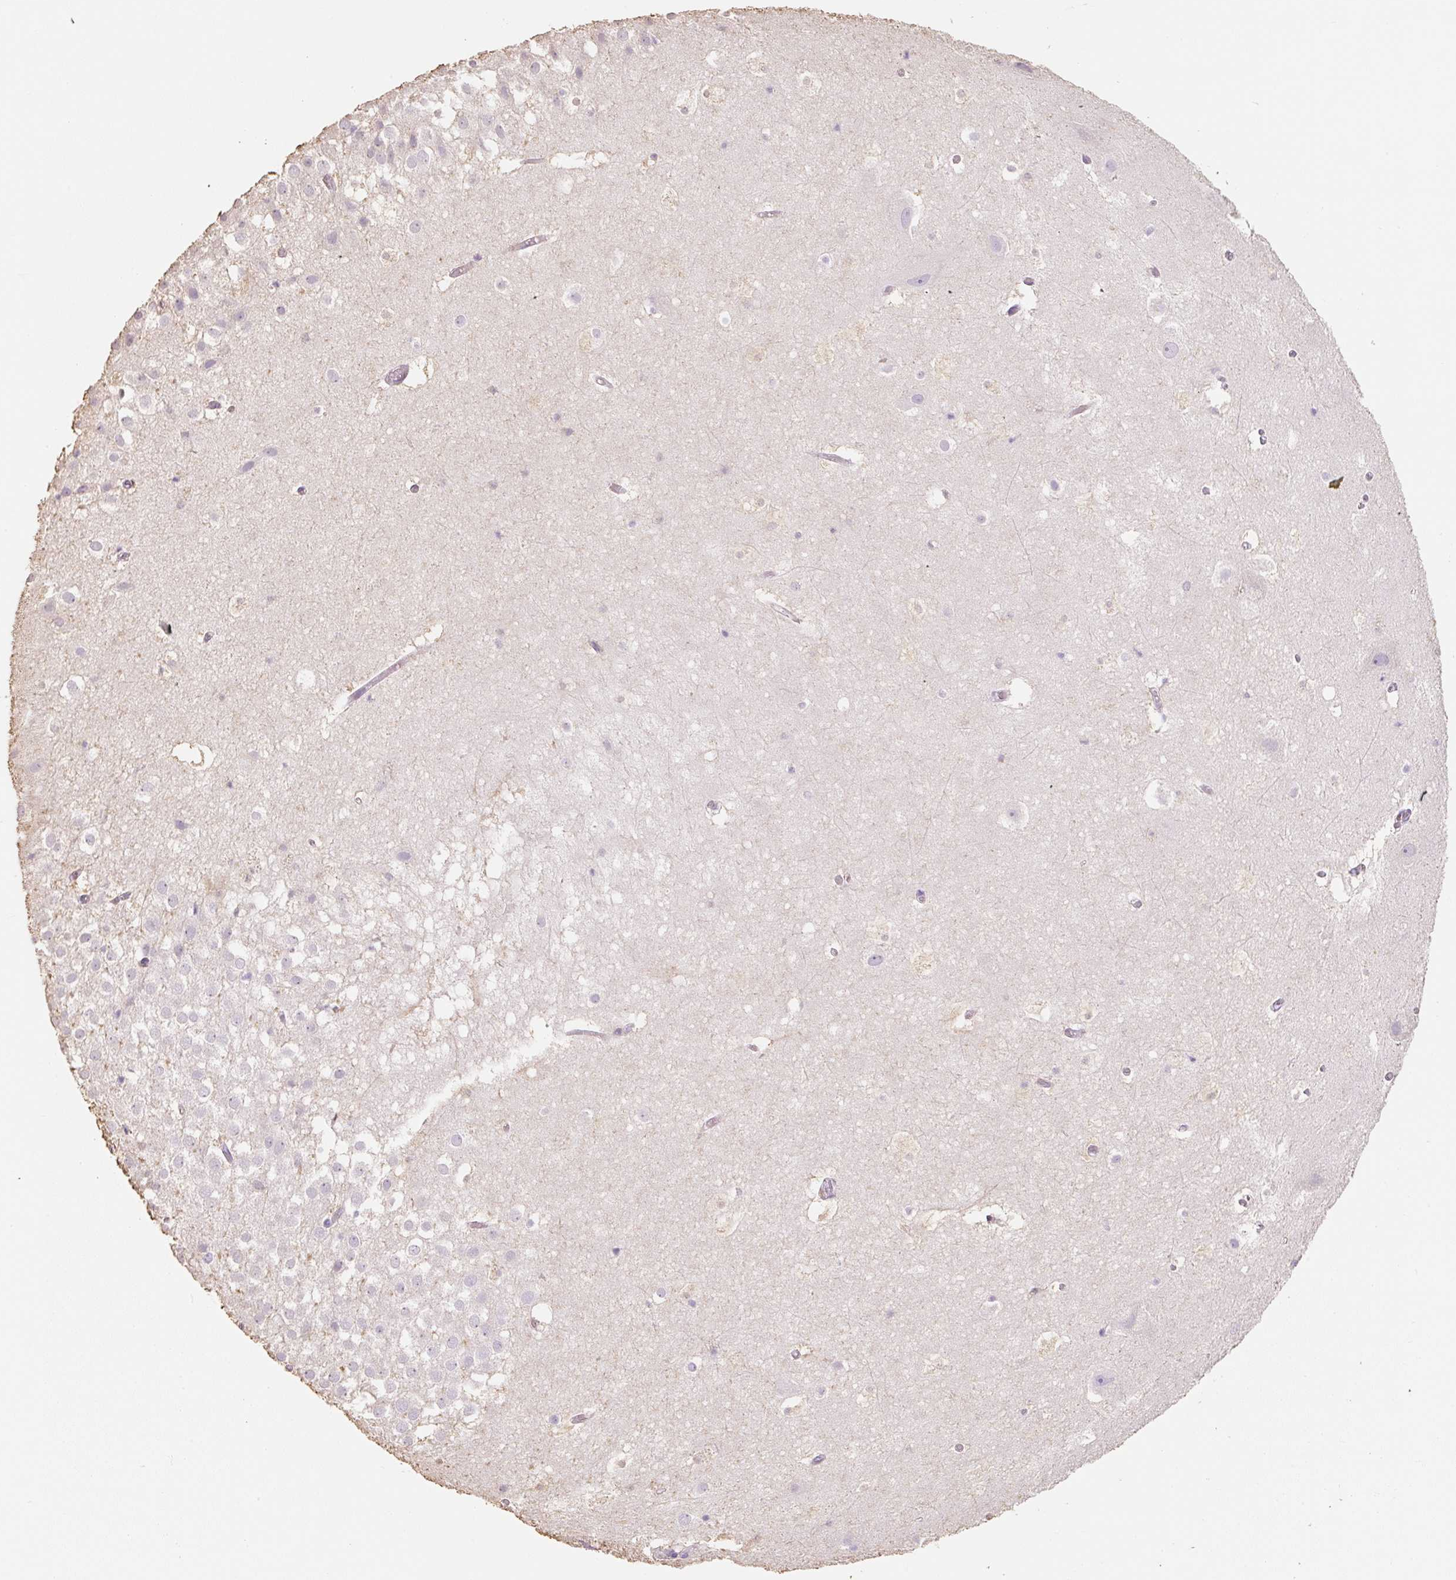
{"staining": {"intensity": "negative", "quantity": "none", "location": "none"}, "tissue": "hippocampus", "cell_type": "Glial cells", "image_type": "normal", "snomed": [{"axis": "morphology", "description": "Normal tissue, NOS"}, {"axis": "topography", "description": "Hippocampus"}], "caption": "The photomicrograph displays no significant positivity in glial cells of hippocampus.", "gene": "MBOAT7", "patient": {"sex": "female", "age": 52}}